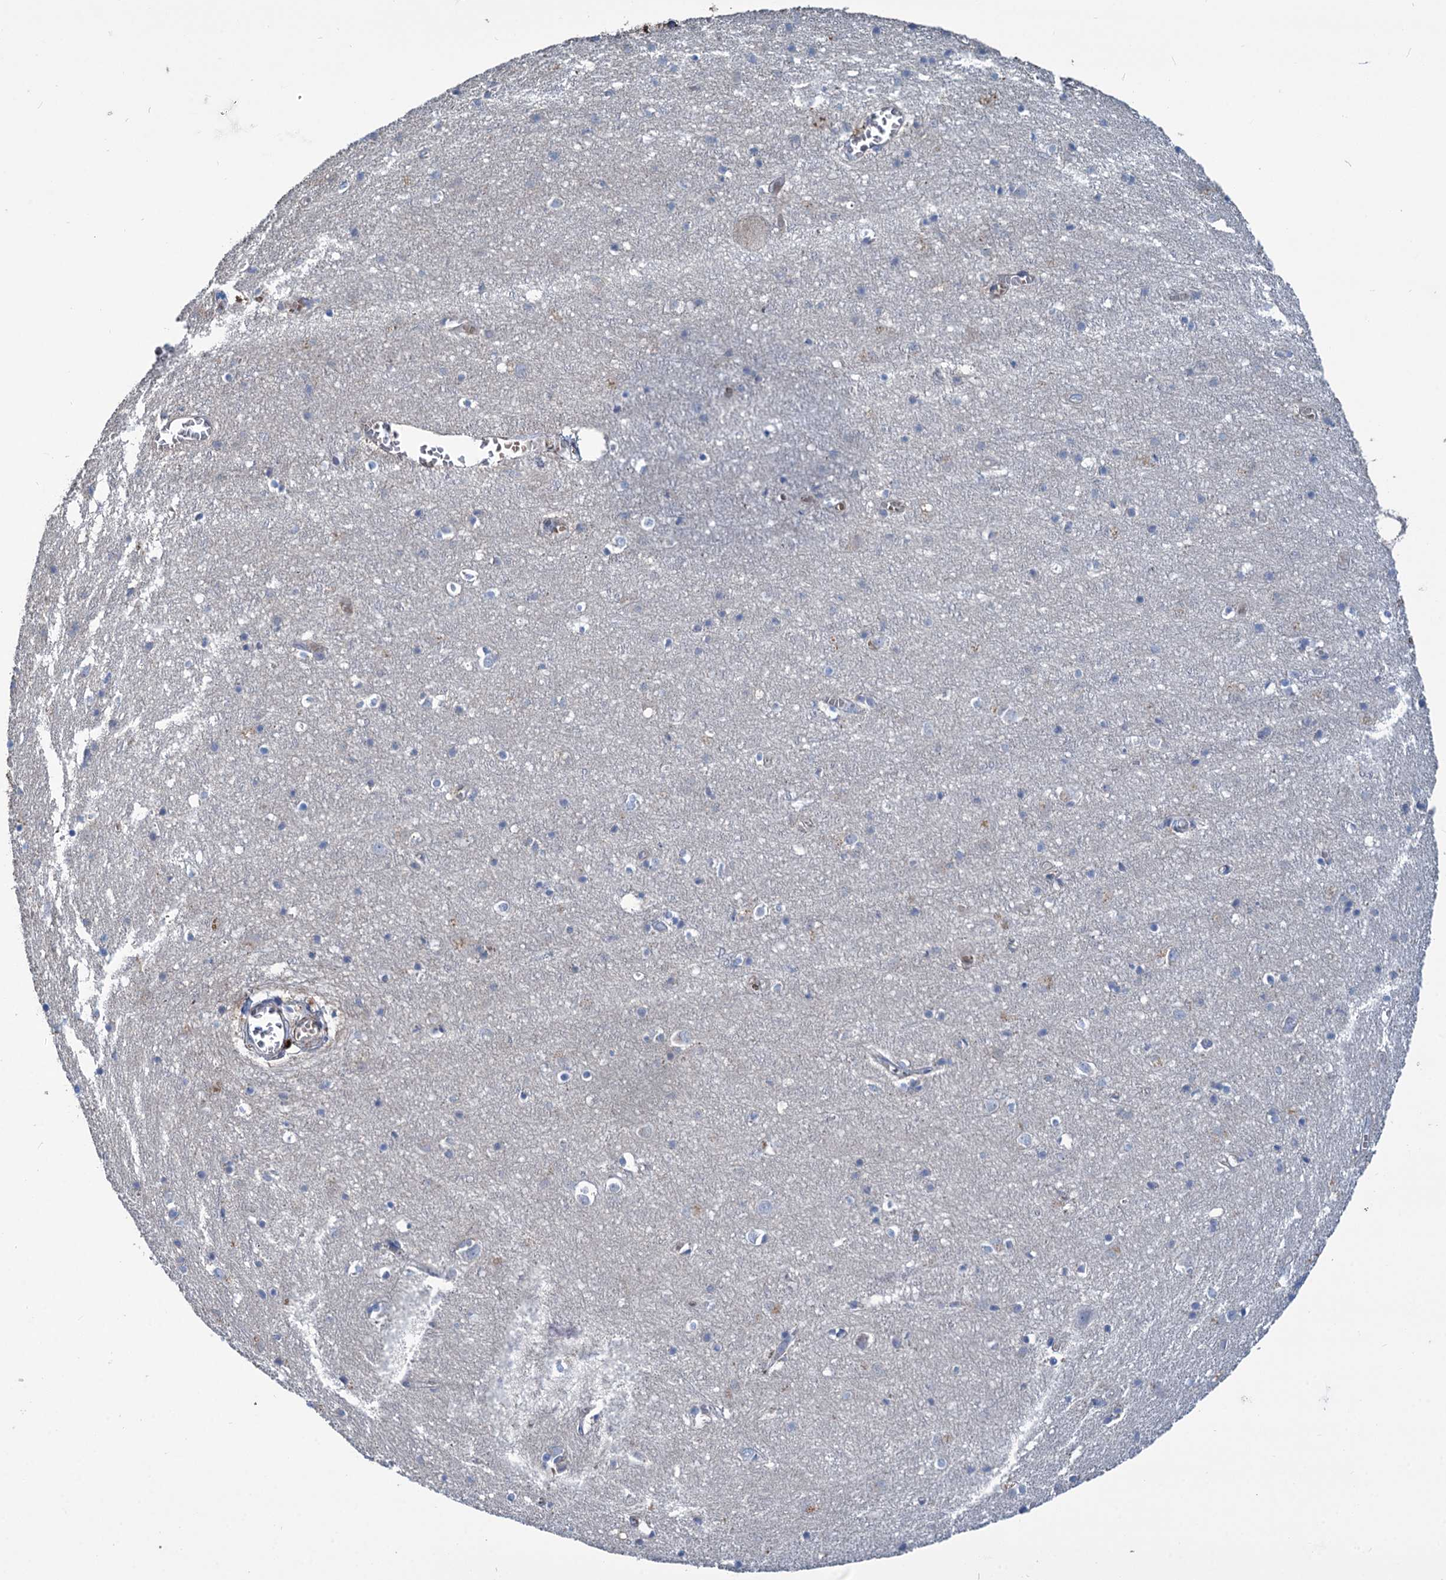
{"staining": {"intensity": "negative", "quantity": "none", "location": "none"}, "tissue": "cerebral cortex", "cell_type": "Endothelial cells", "image_type": "normal", "snomed": [{"axis": "morphology", "description": "Normal tissue, NOS"}, {"axis": "topography", "description": "Cerebral cortex"}], "caption": "DAB (3,3'-diaminobenzidine) immunohistochemical staining of normal human cerebral cortex reveals no significant positivity in endothelial cells. Nuclei are stained in blue.", "gene": "URAD", "patient": {"sex": "female", "age": 64}}